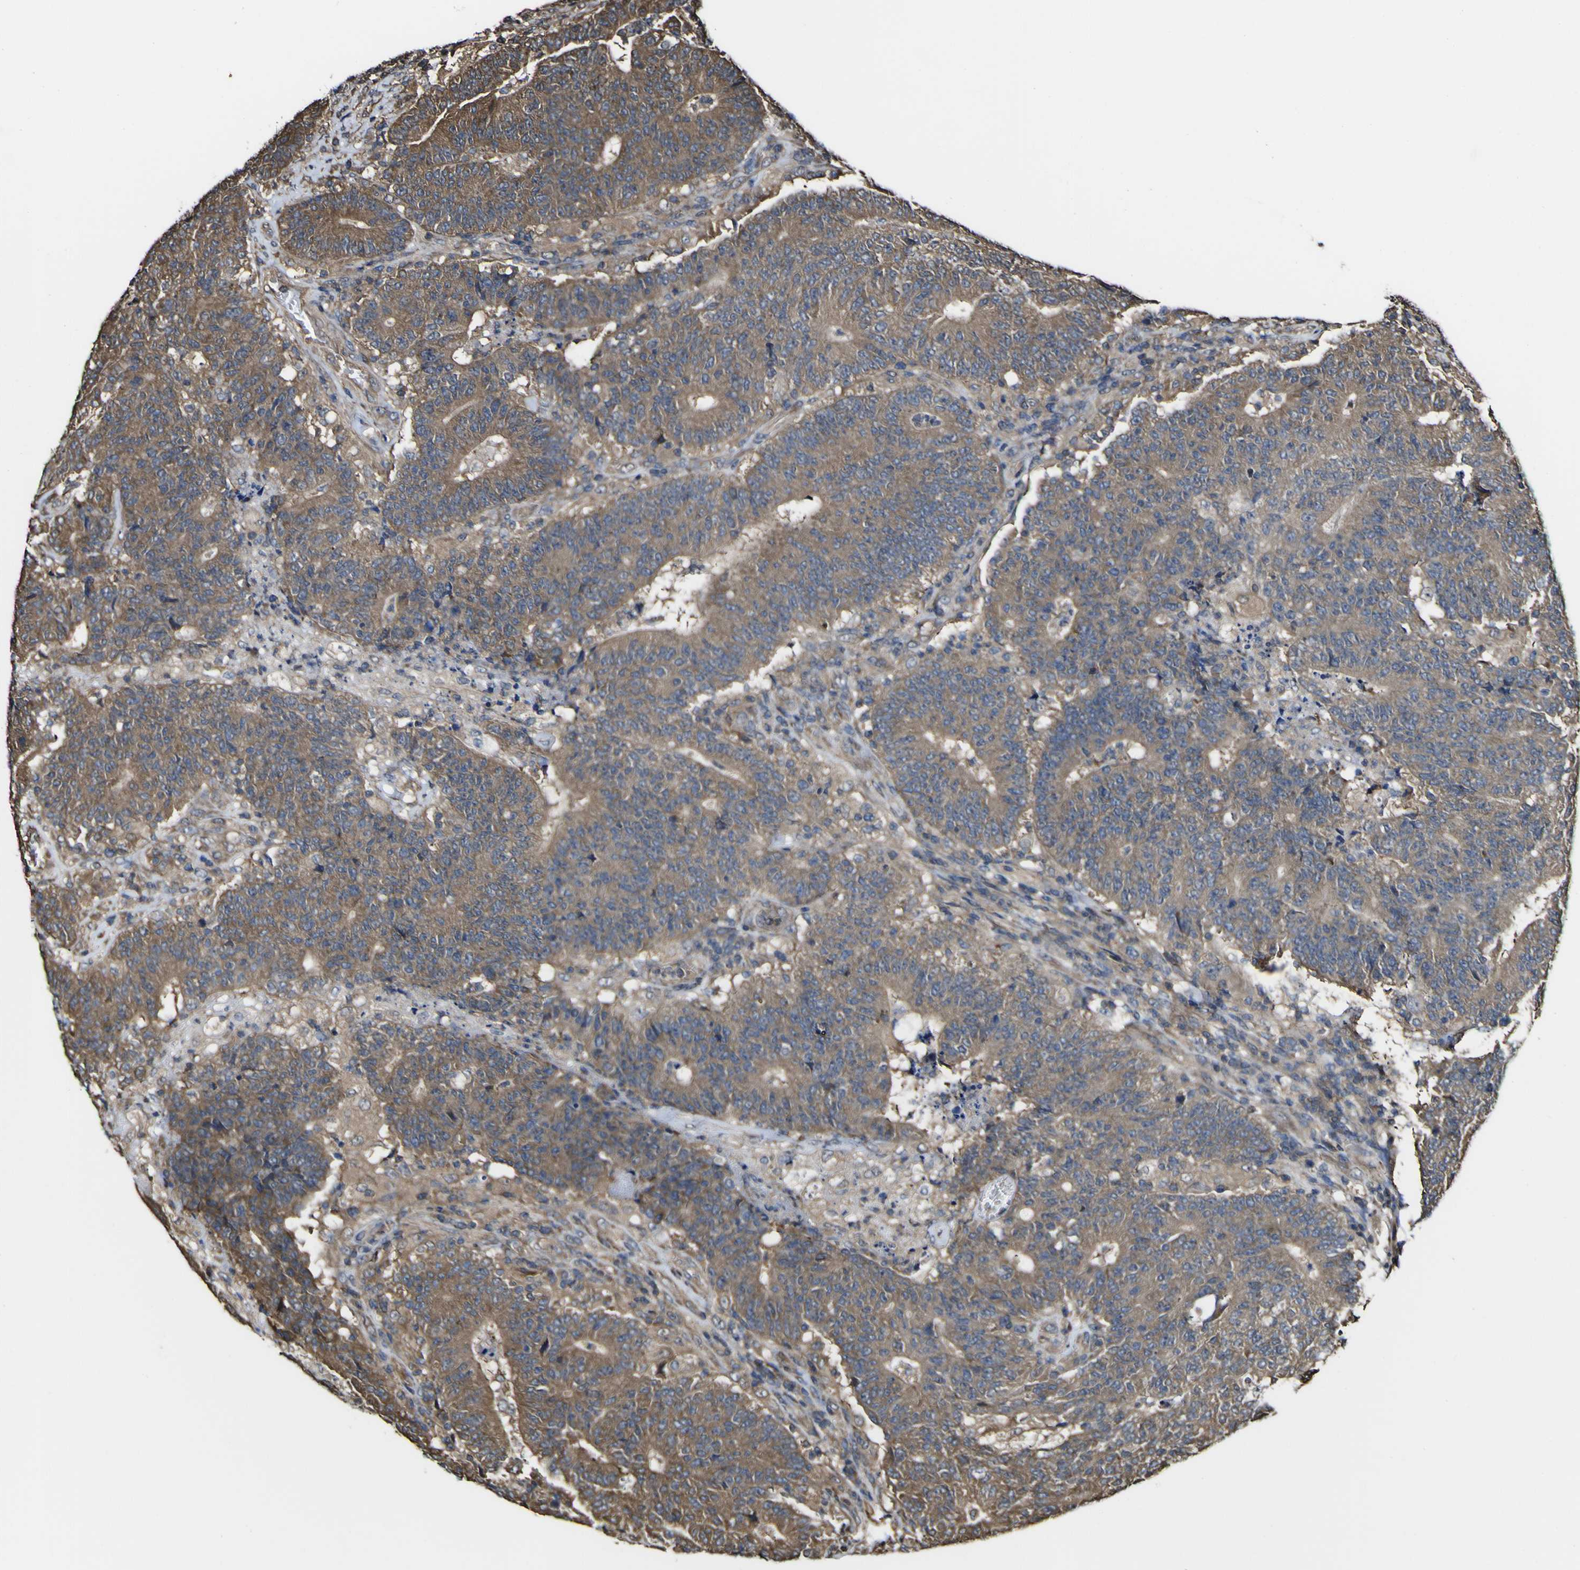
{"staining": {"intensity": "moderate", "quantity": ">75%", "location": "cytoplasmic/membranous"}, "tissue": "colorectal cancer", "cell_type": "Tumor cells", "image_type": "cancer", "snomed": [{"axis": "morphology", "description": "Normal tissue, NOS"}, {"axis": "morphology", "description": "Adenocarcinoma, NOS"}, {"axis": "topography", "description": "Colon"}], "caption": "Protein analysis of colorectal cancer (adenocarcinoma) tissue demonstrates moderate cytoplasmic/membranous positivity in approximately >75% of tumor cells. The protein of interest is shown in brown color, while the nuclei are stained blue.", "gene": "PTPRR", "patient": {"sex": "female", "age": 75}}